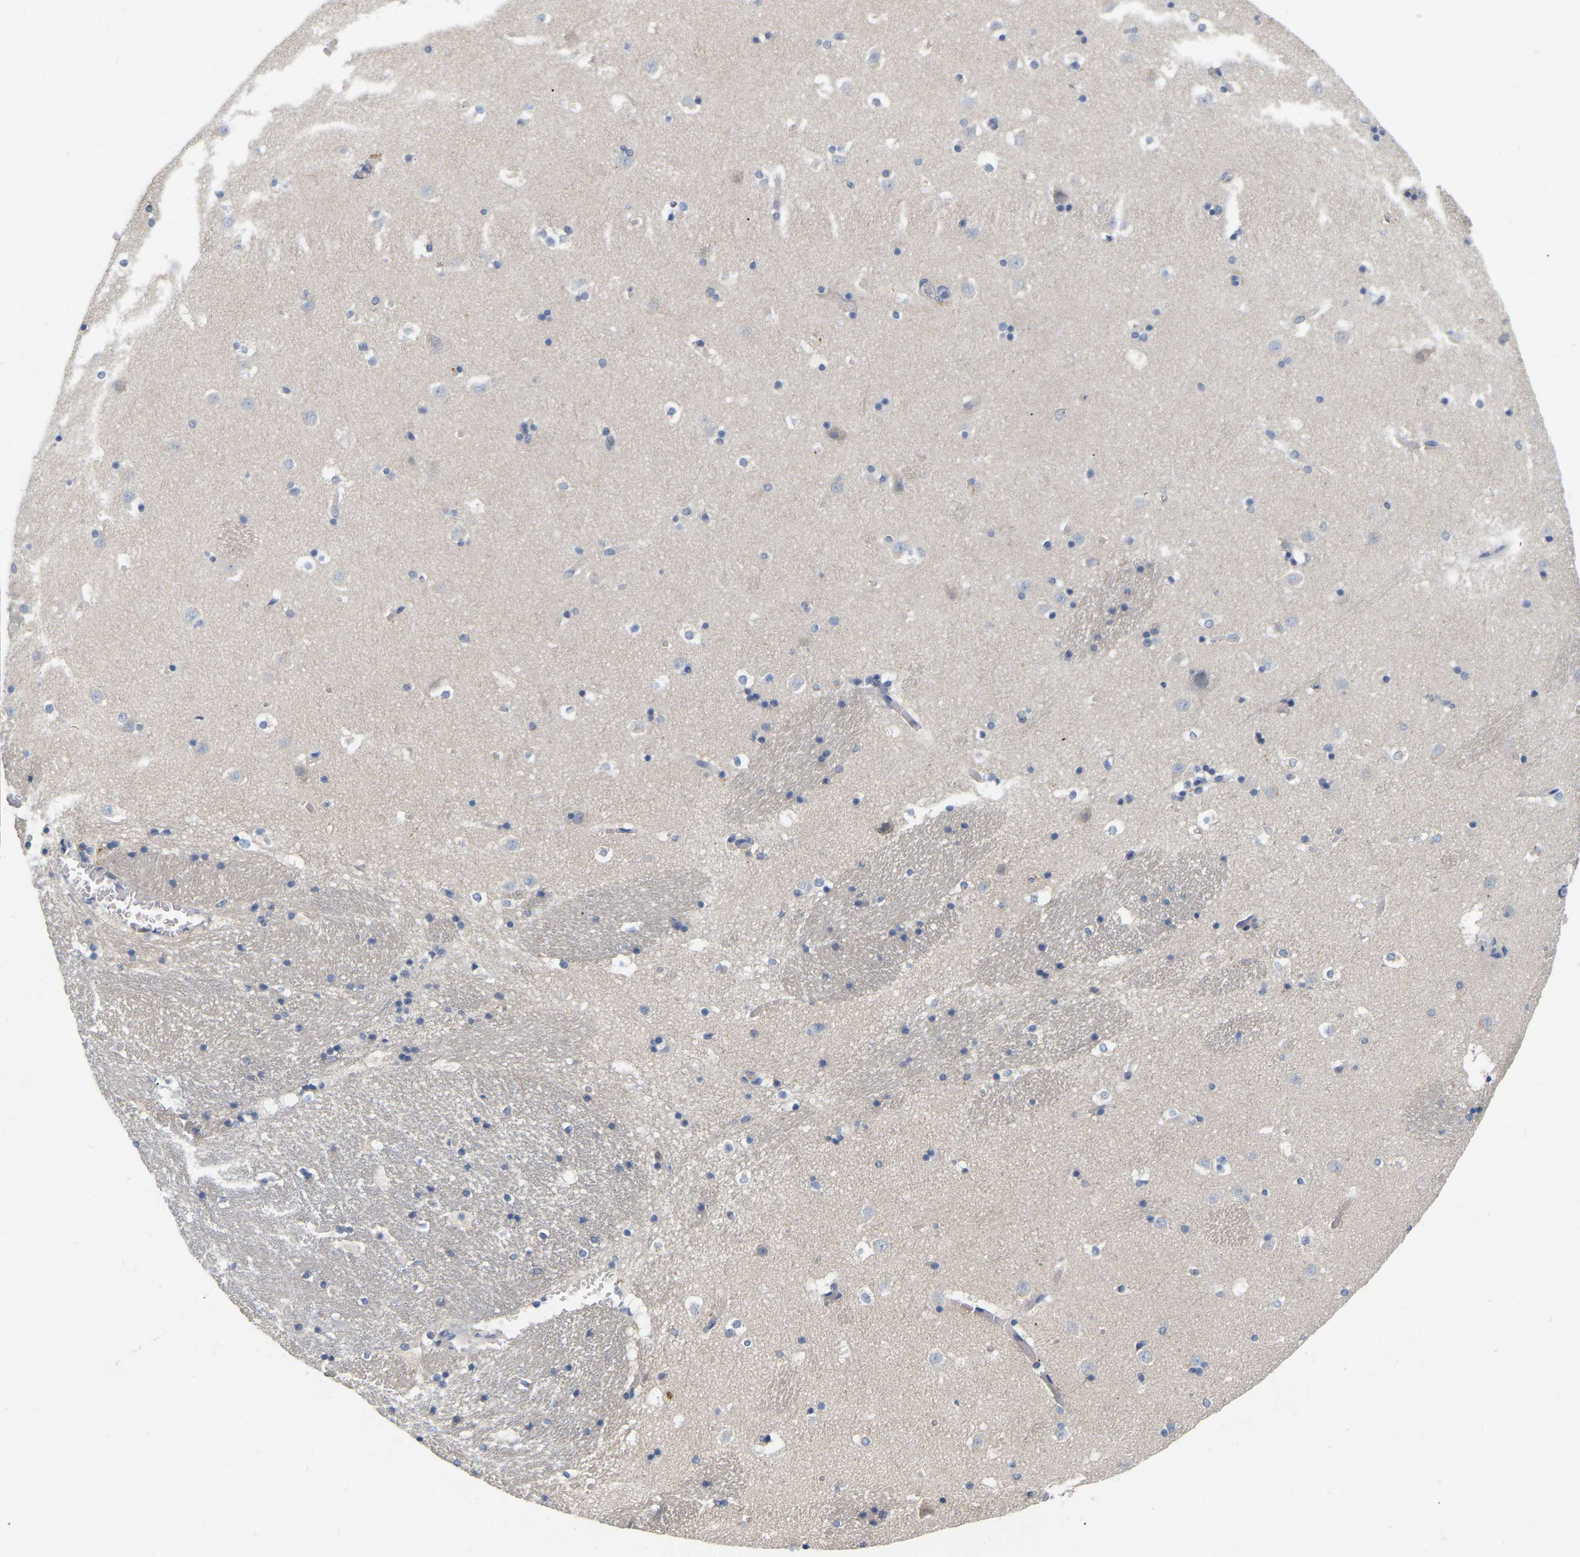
{"staining": {"intensity": "negative", "quantity": "none", "location": "none"}, "tissue": "caudate", "cell_type": "Glial cells", "image_type": "normal", "snomed": [{"axis": "morphology", "description": "Normal tissue, NOS"}, {"axis": "topography", "description": "Lateral ventricle wall"}], "caption": "Immunohistochemistry (IHC) micrograph of benign human caudate stained for a protein (brown), which shows no expression in glial cells. (Stains: DAB (3,3'-diaminobenzidine) immunohistochemistry with hematoxylin counter stain, Microscopy: brightfield microscopy at high magnification).", "gene": "WIPI2", "patient": {"sex": "male", "age": 45}}